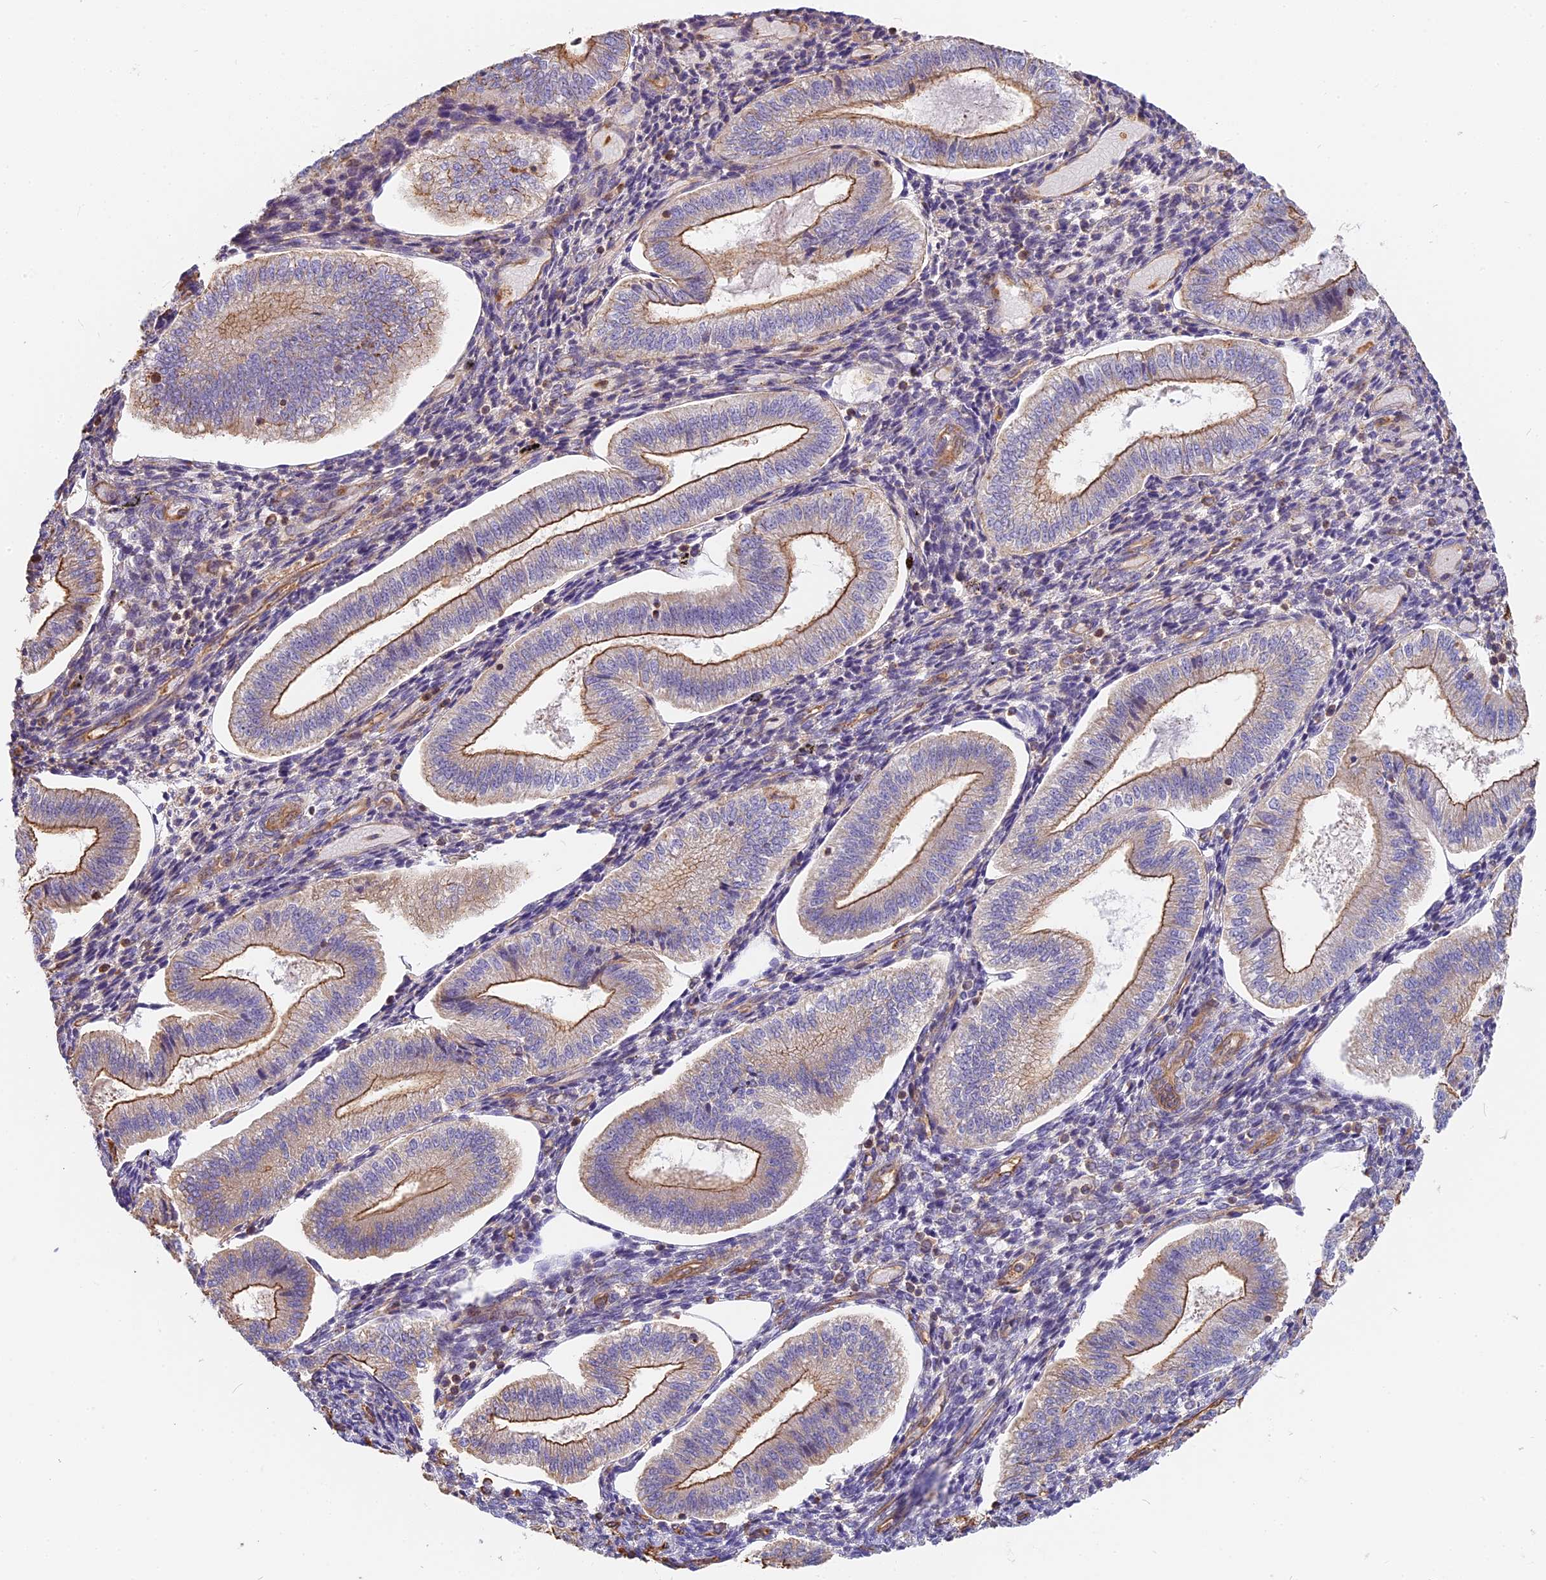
{"staining": {"intensity": "weak", "quantity": "<25%", "location": "cytoplasmic/membranous"}, "tissue": "endometrium", "cell_type": "Cells in endometrial stroma", "image_type": "normal", "snomed": [{"axis": "morphology", "description": "Normal tissue, NOS"}, {"axis": "topography", "description": "Endometrium"}], "caption": "DAB (3,3'-diaminobenzidine) immunohistochemical staining of benign endometrium reveals no significant positivity in cells in endometrial stroma.", "gene": "VPS18", "patient": {"sex": "female", "age": 34}}